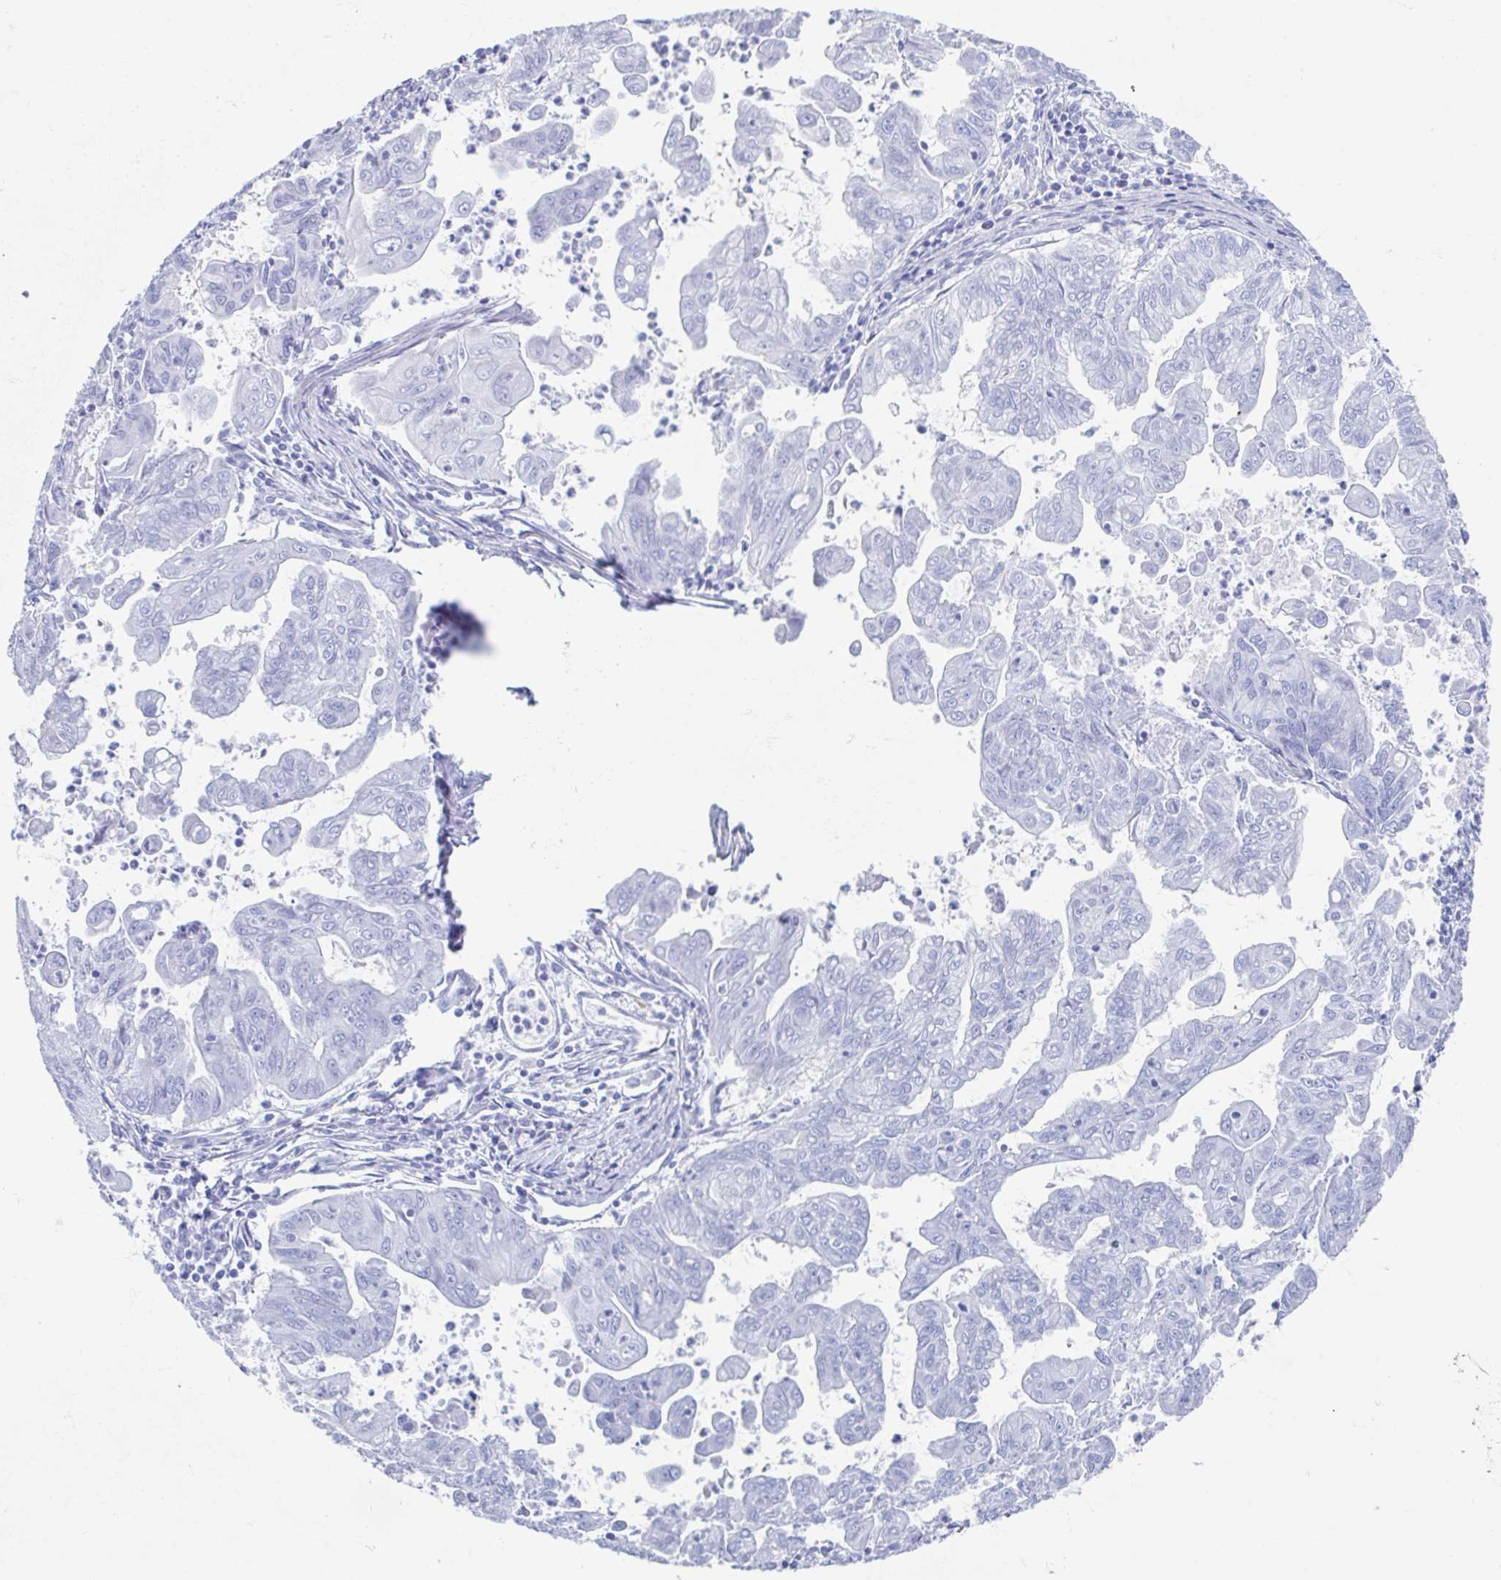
{"staining": {"intensity": "negative", "quantity": "none", "location": "none"}, "tissue": "stomach cancer", "cell_type": "Tumor cells", "image_type": "cancer", "snomed": [{"axis": "morphology", "description": "Adenocarcinoma, NOS"}, {"axis": "topography", "description": "Stomach, upper"}], "caption": "Histopathology image shows no protein expression in tumor cells of stomach adenocarcinoma tissue.", "gene": "HDGFL1", "patient": {"sex": "male", "age": 80}}